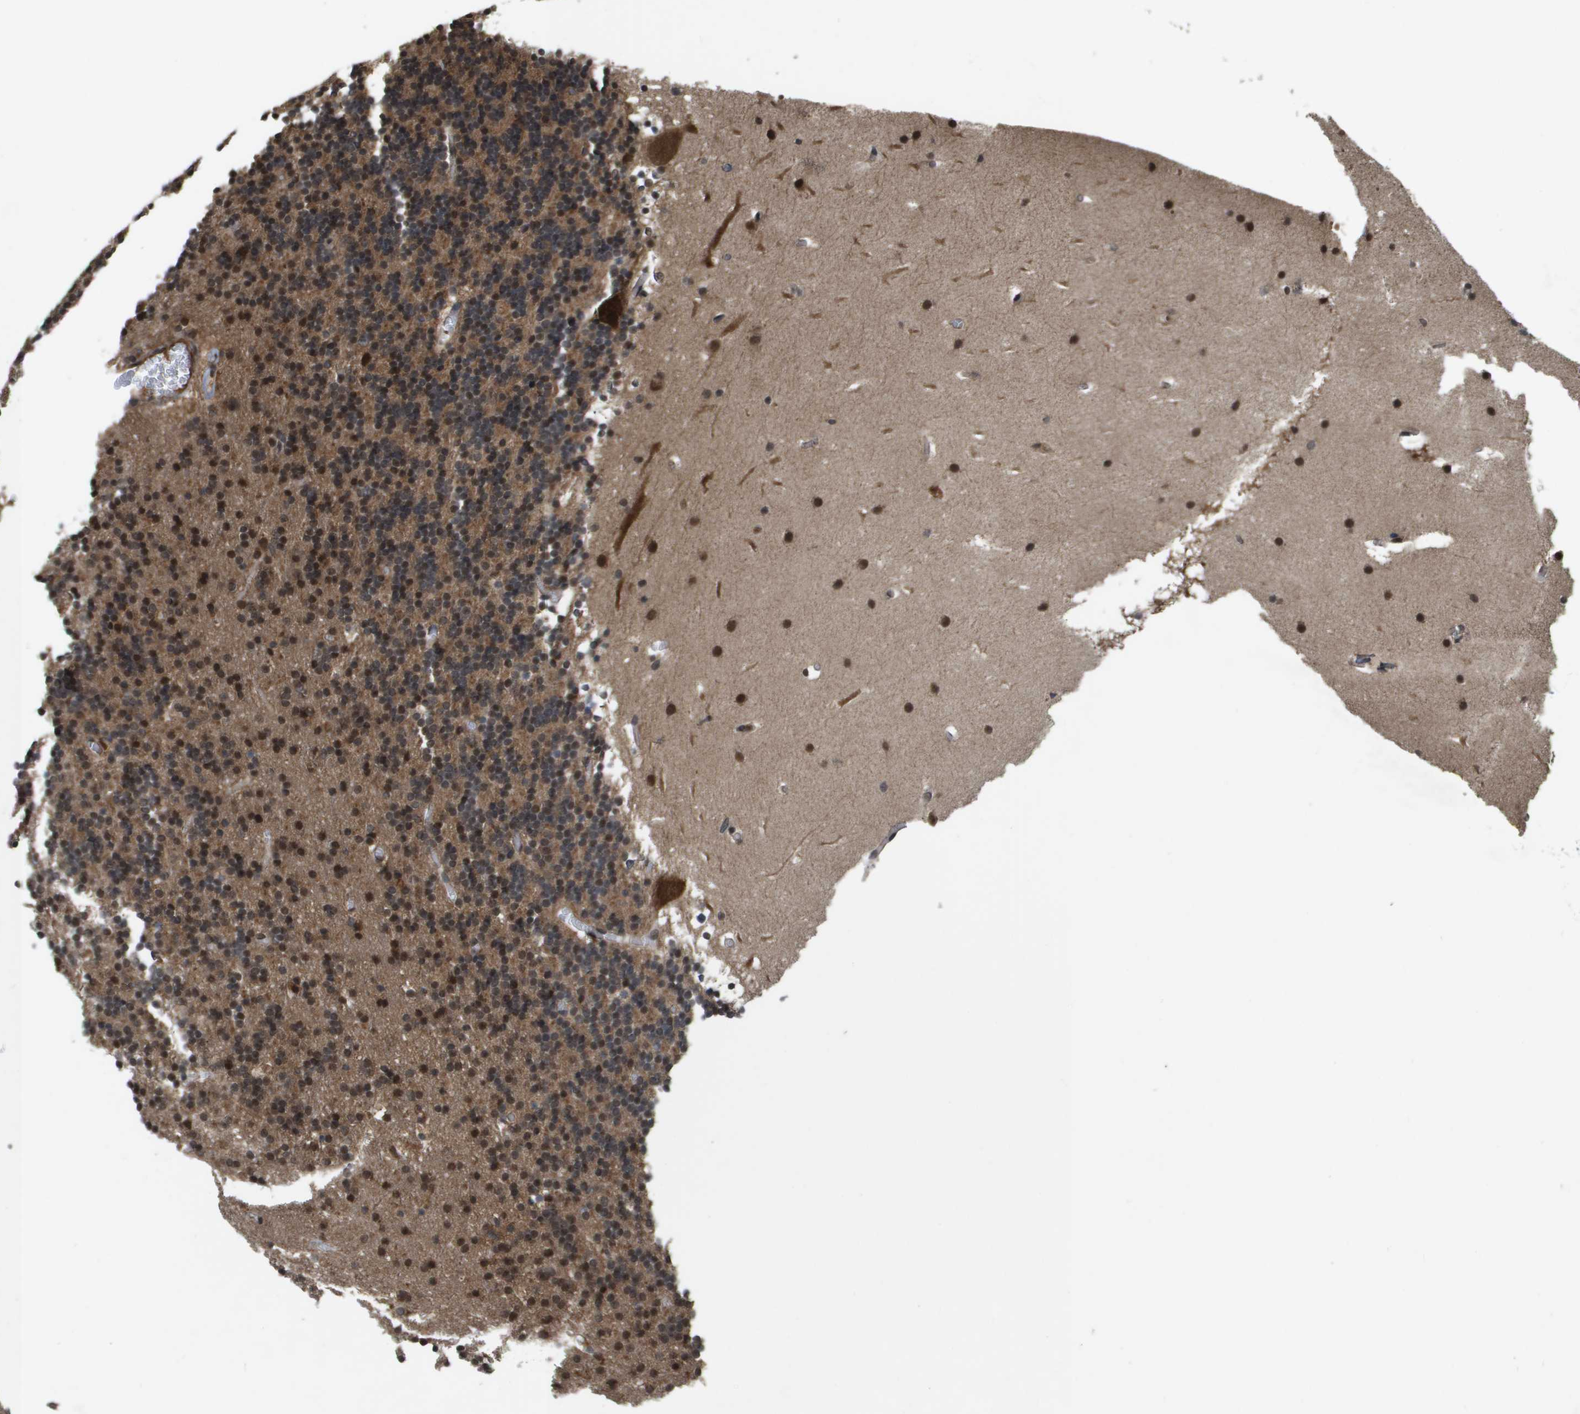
{"staining": {"intensity": "strong", "quantity": "25%-75%", "location": "cytoplasmic/membranous,nuclear"}, "tissue": "cerebellum", "cell_type": "Cells in granular layer", "image_type": "normal", "snomed": [{"axis": "morphology", "description": "Normal tissue, NOS"}, {"axis": "topography", "description": "Cerebellum"}], "caption": "Immunohistochemical staining of unremarkable human cerebellum shows strong cytoplasmic/membranous,nuclear protein staining in approximately 25%-75% of cells in granular layer. (Stains: DAB in brown, nuclei in blue, Microscopy: brightfield microscopy at high magnification).", "gene": "SPTLC1", "patient": {"sex": "male", "age": 45}}